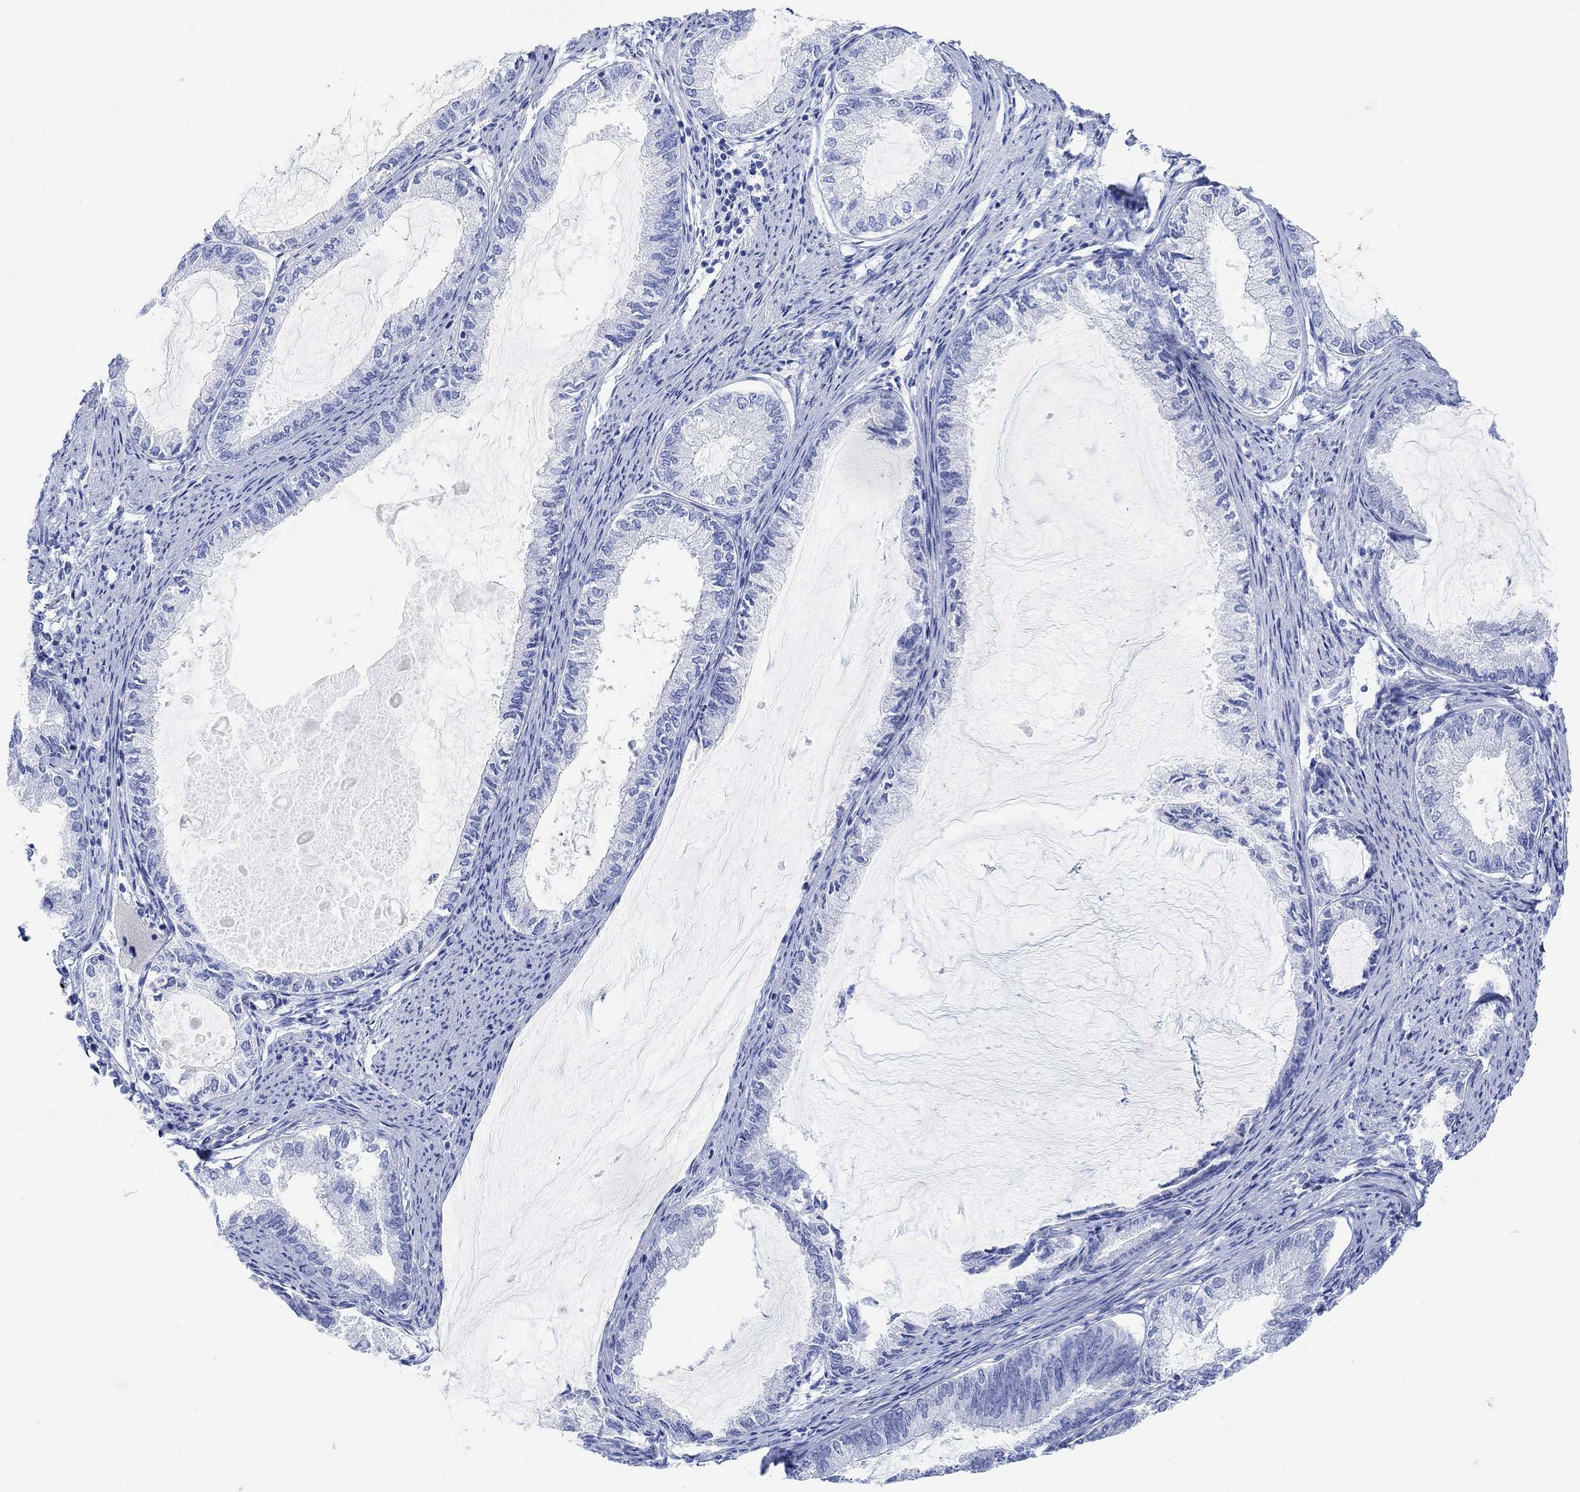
{"staining": {"intensity": "negative", "quantity": "none", "location": "none"}, "tissue": "endometrial cancer", "cell_type": "Tumor cells", "image_type": "cancer", "snomed": [{"axis": "morphology", "description": "Adenocarcinoma, NOS"}, {"axis": "topography", "description": "Endometrium"}], "caption": "Human endometrial adenocarcinoma stained for a protein using IHC reveals no positivity in tumor cells.", "gene": "ANKRD33", "patient": {"sex": "female", "age": 86}}